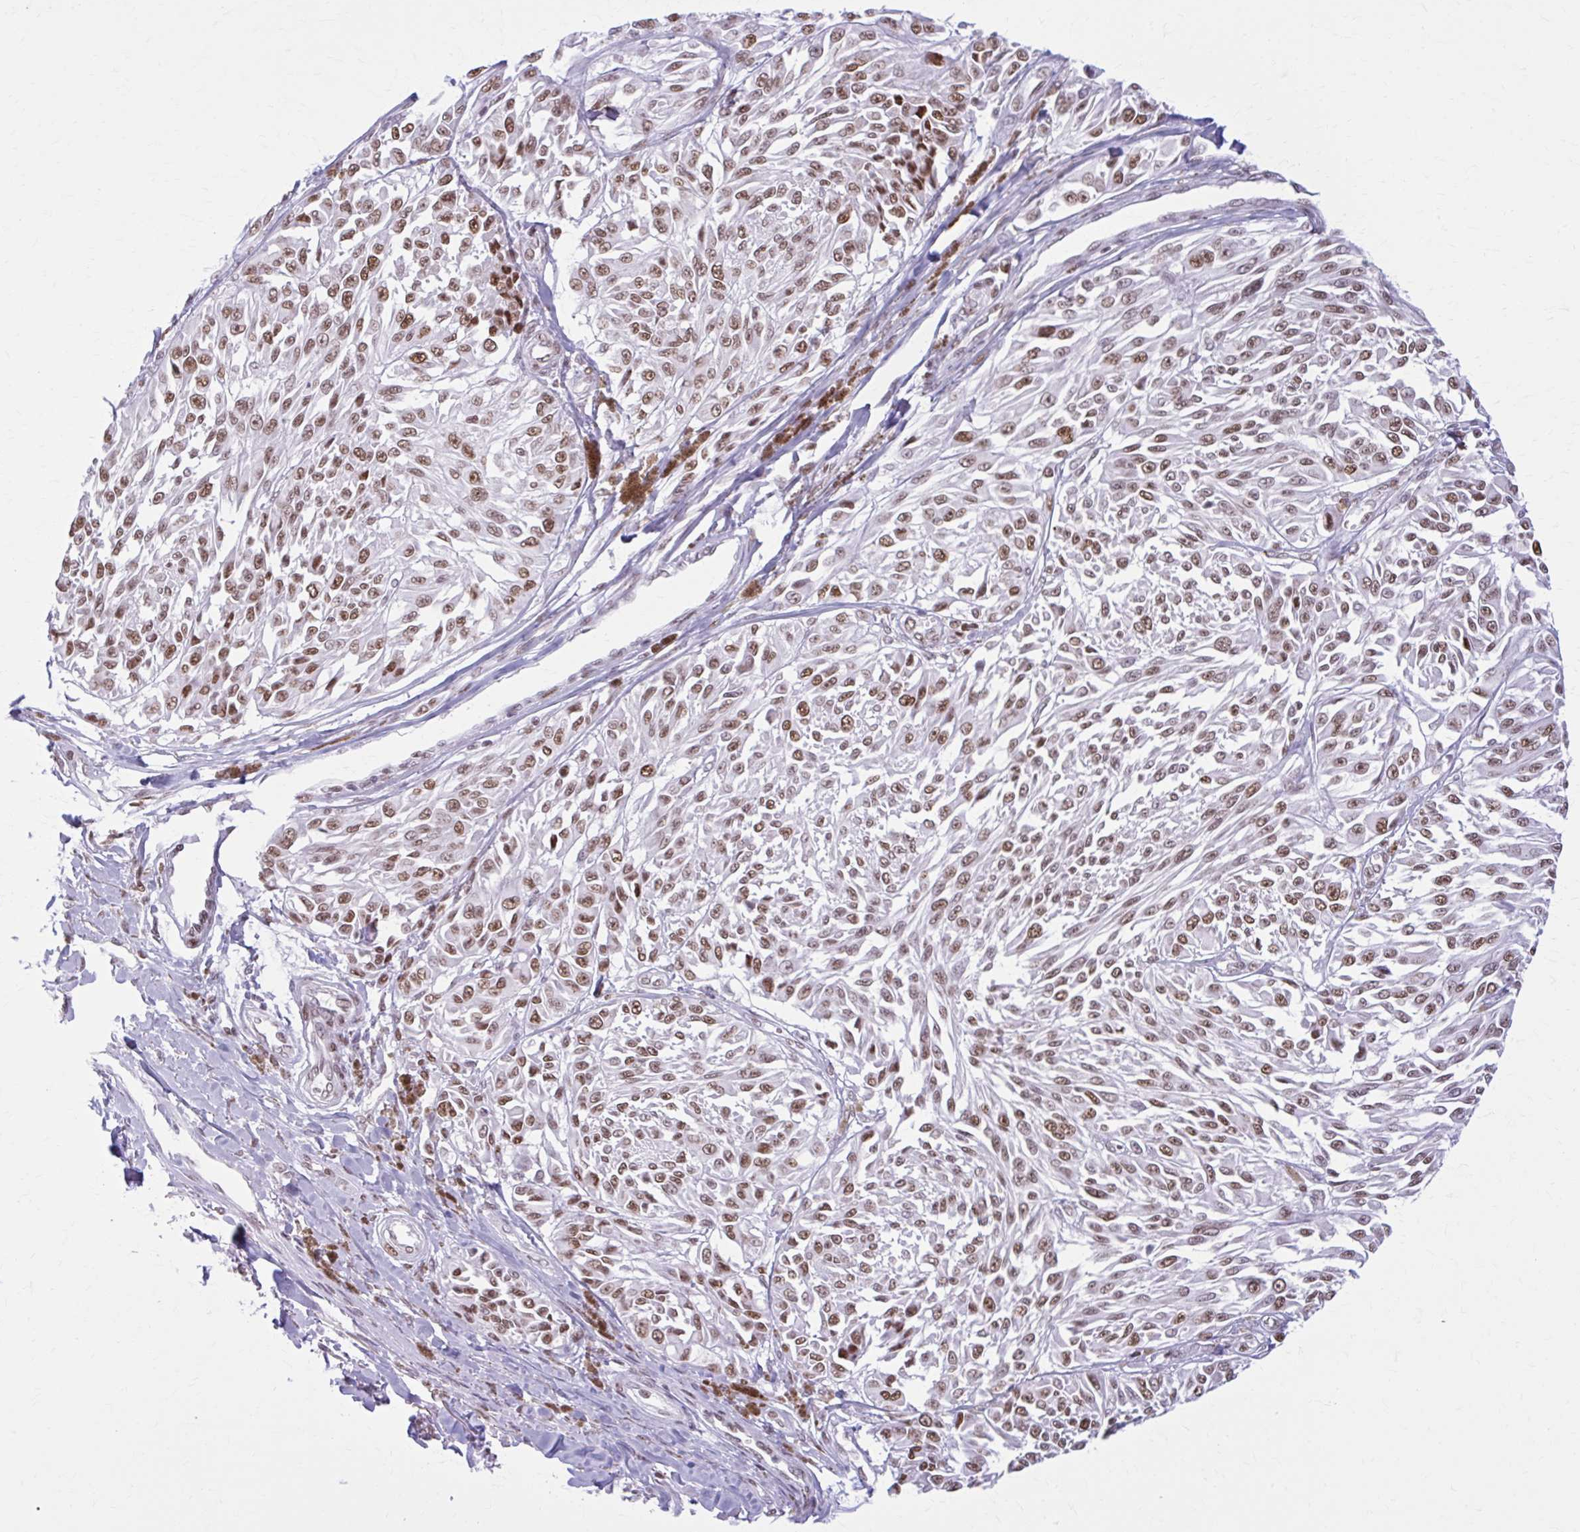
{"staining": {"intensity": "moderate", "quantity": ">75%", "location": "nuclear"}, "tissue": "melanoma", "cell_type": "Tumor cells", "image_type": "cancer", "snomed": [{"axis": "morphology", "description": "Malignant melanoma, NOS"}, {"axis": "topography", "description": "Skin"}], "caption": "Immunohistochemistry of human malignant melanoma exhibits medium levels of moderate nuclear expression in approximately >75% of tumor cells.", "gene": "PABIR1", "patient": {"sex": "male", "age": 94}}